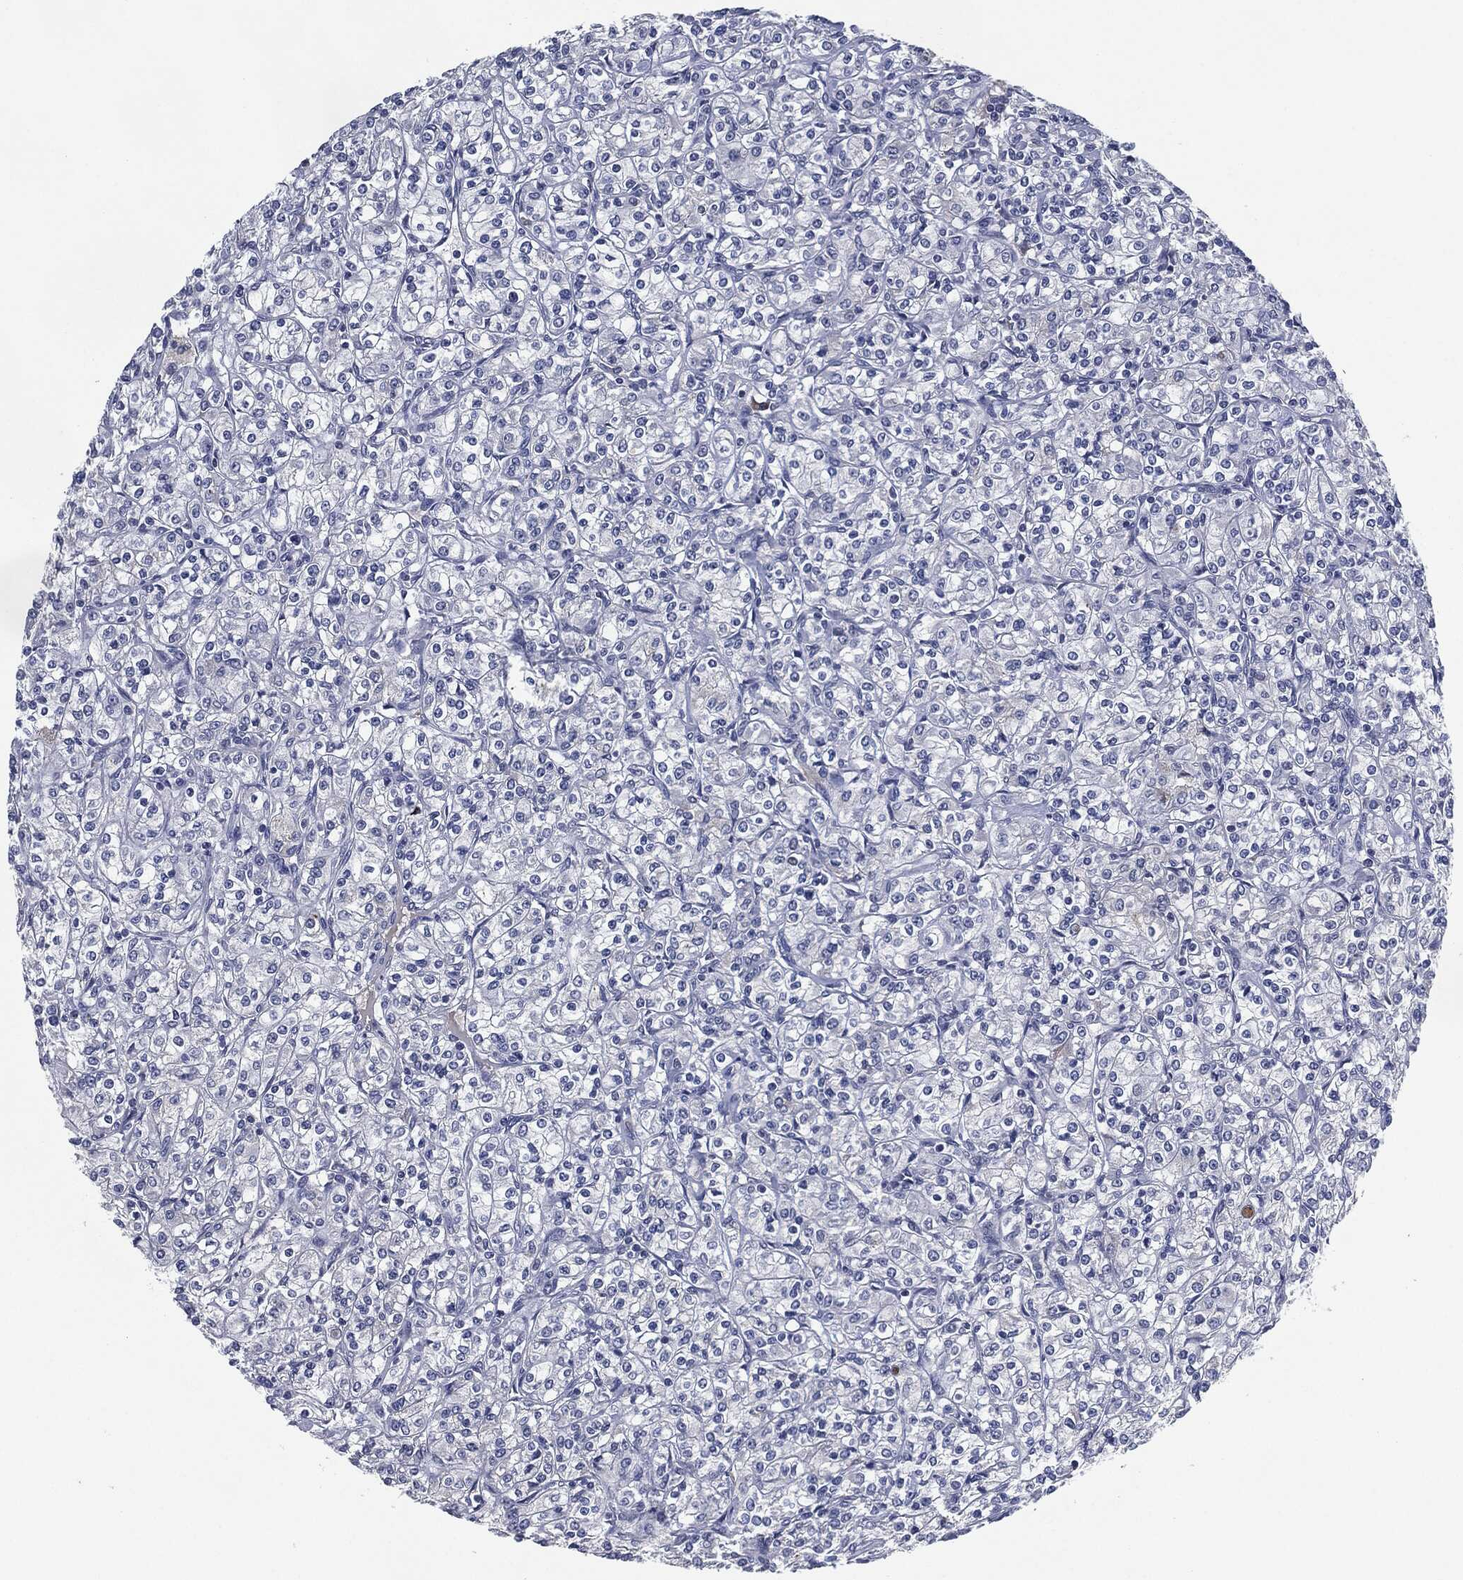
{"staining": {"intensity": "negative", "quantity": "none", "location": "none"}, "tissue": "renal cancer", "cell_type": "Tumor cells", "image_type": "cancer", "snomed": [{"axis": "morphology", "description": "Adenocarcinoma, NOS"}, {"axis": "topography", "description": "Kidney"}], "caption": "High magnification brightfield microscopy of adenocarcinoma (renal) stained with DAB (brown) and counterstained with hematoxylin (blue): tumor cells show no significant staining.", "gene": "IL2RG", "patient": {"sex": "male", "age": 77}}